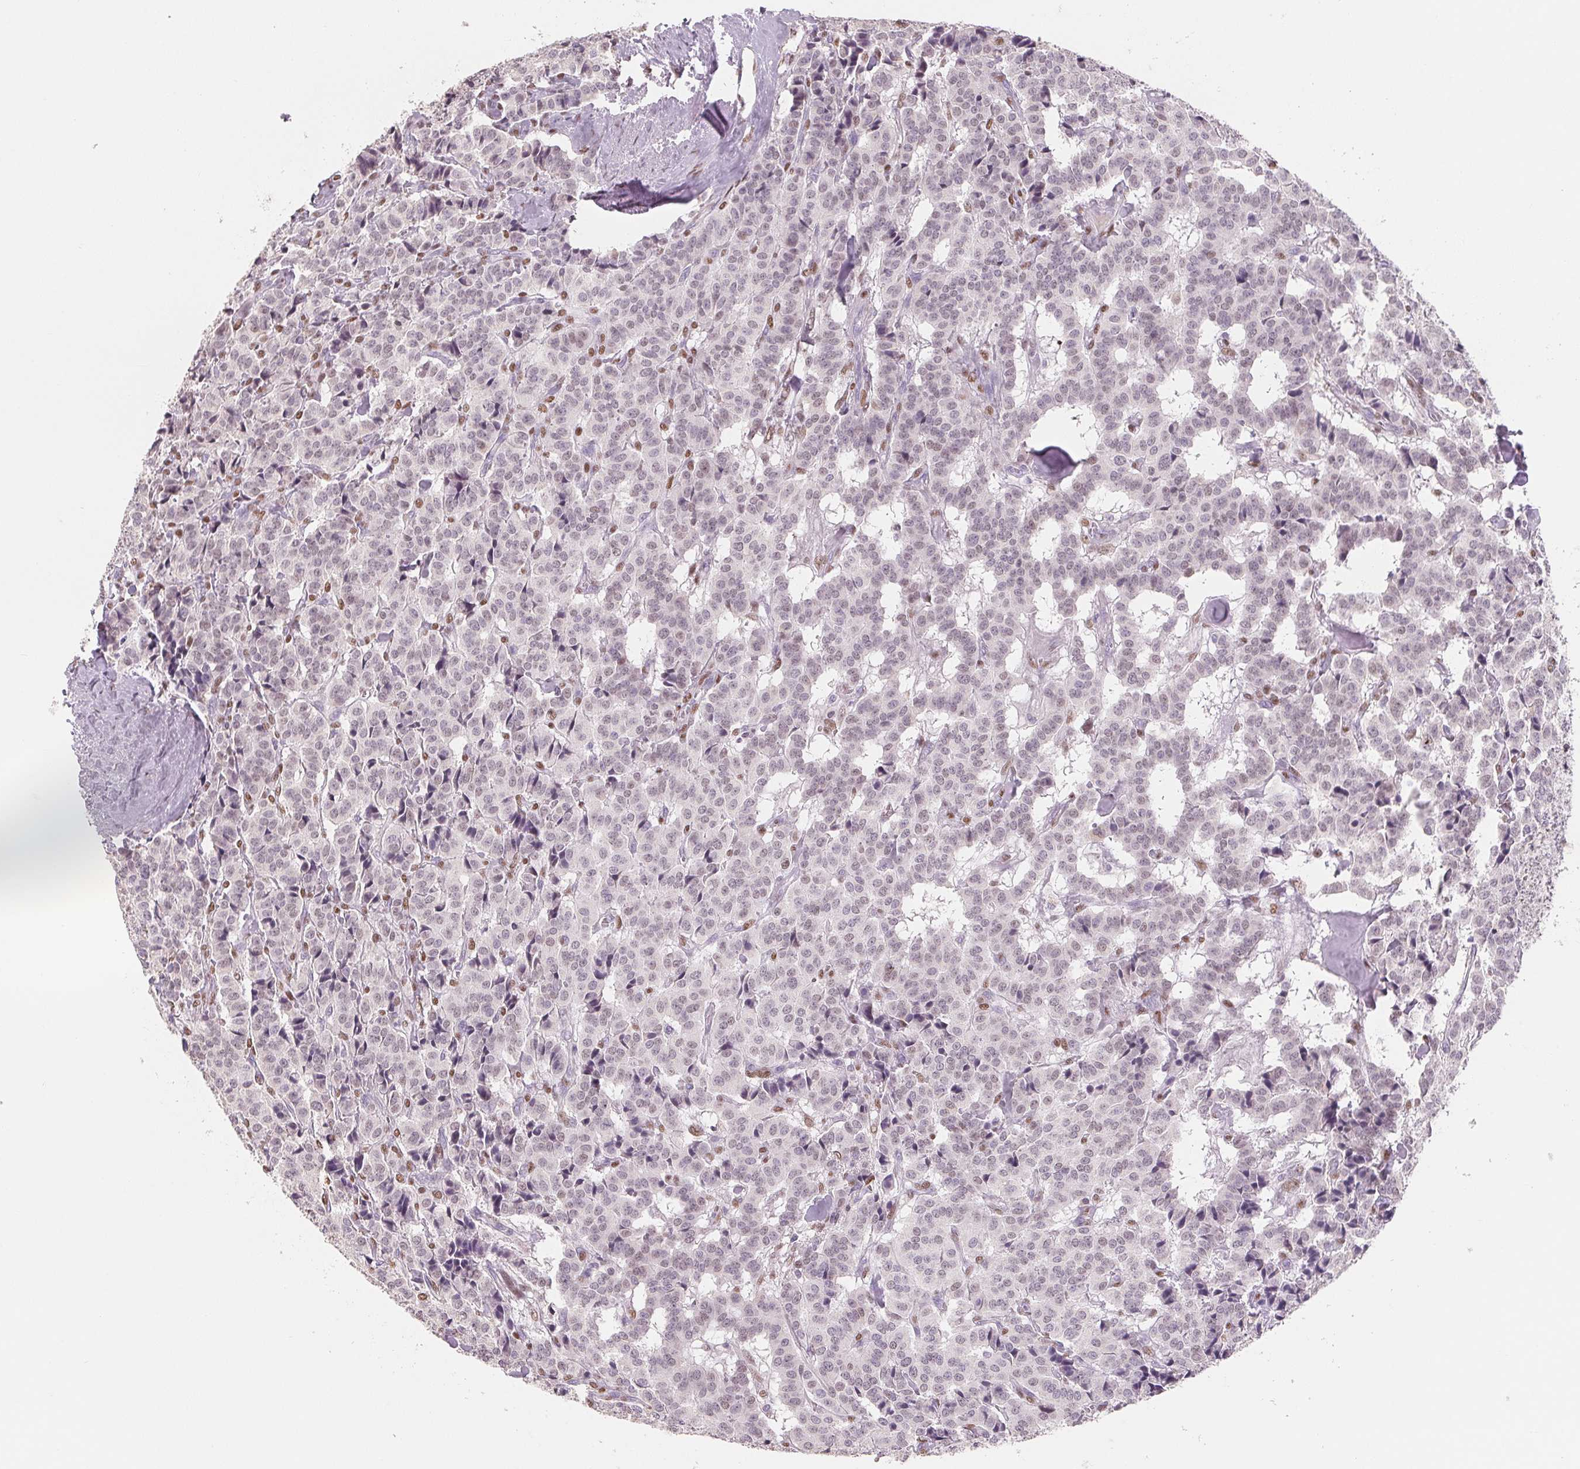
{"staining": {"intensity": "weak", "quantity": "<25%", "location": "nuclear"}, "tissue": "carcinoid", "cell_type": "Tumor cells", "image_type": "cancer", "snomed": [{"axis": "morphology", "description": "Normal tissue, NOS"}, {"axis": "morphology", "description": "Carcinoid, malignant, NOS"}, {"axis": "topography", "description": "Lung"}], "caption": "Tumor cells show no significant staining in carcinoid.", "gene": "SMARCD3", "patient": {"sex": "female", "age": 46}}